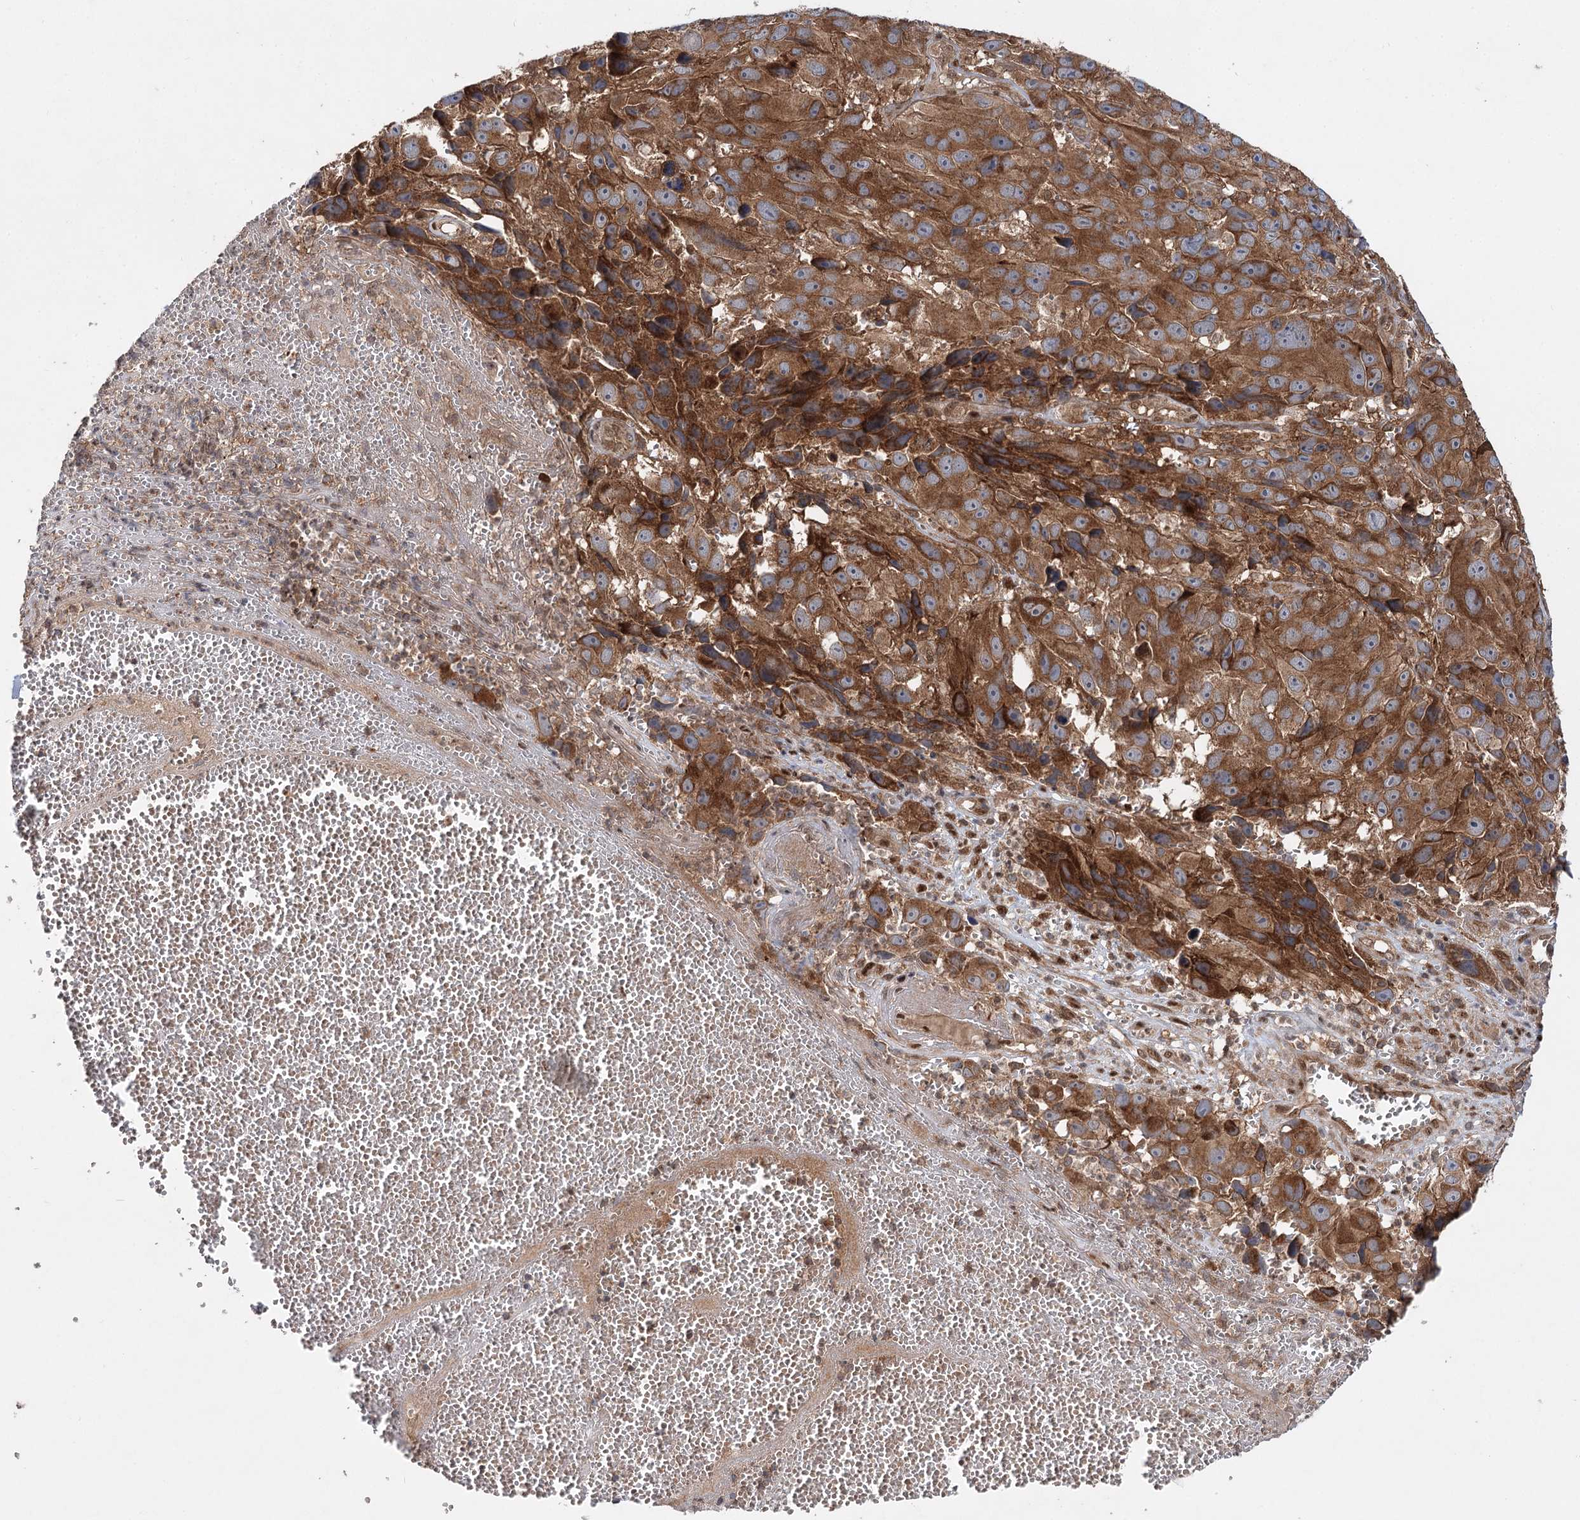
{"staining": {"intensity": "strong", "quantity": ">75%", "location": "cytoplasmic/membranous"}, "tissue": "melanoma", "cell_type": "Tumor cells", "image_type": "cancer", "snomed": [{"axis": "morphology", "description": "Malignant melanoma, NOS"}, {"axis": "topography", "description": "Skin"}], "caption": "Strong cytoplasmic/membranous positivity for a protein is identified in about >75% of tumor cells of malignant melanoma using immunohistochemistry (IHC).", "gene": "C12orf4", "patient": {"sex": "male", "age": 84}}